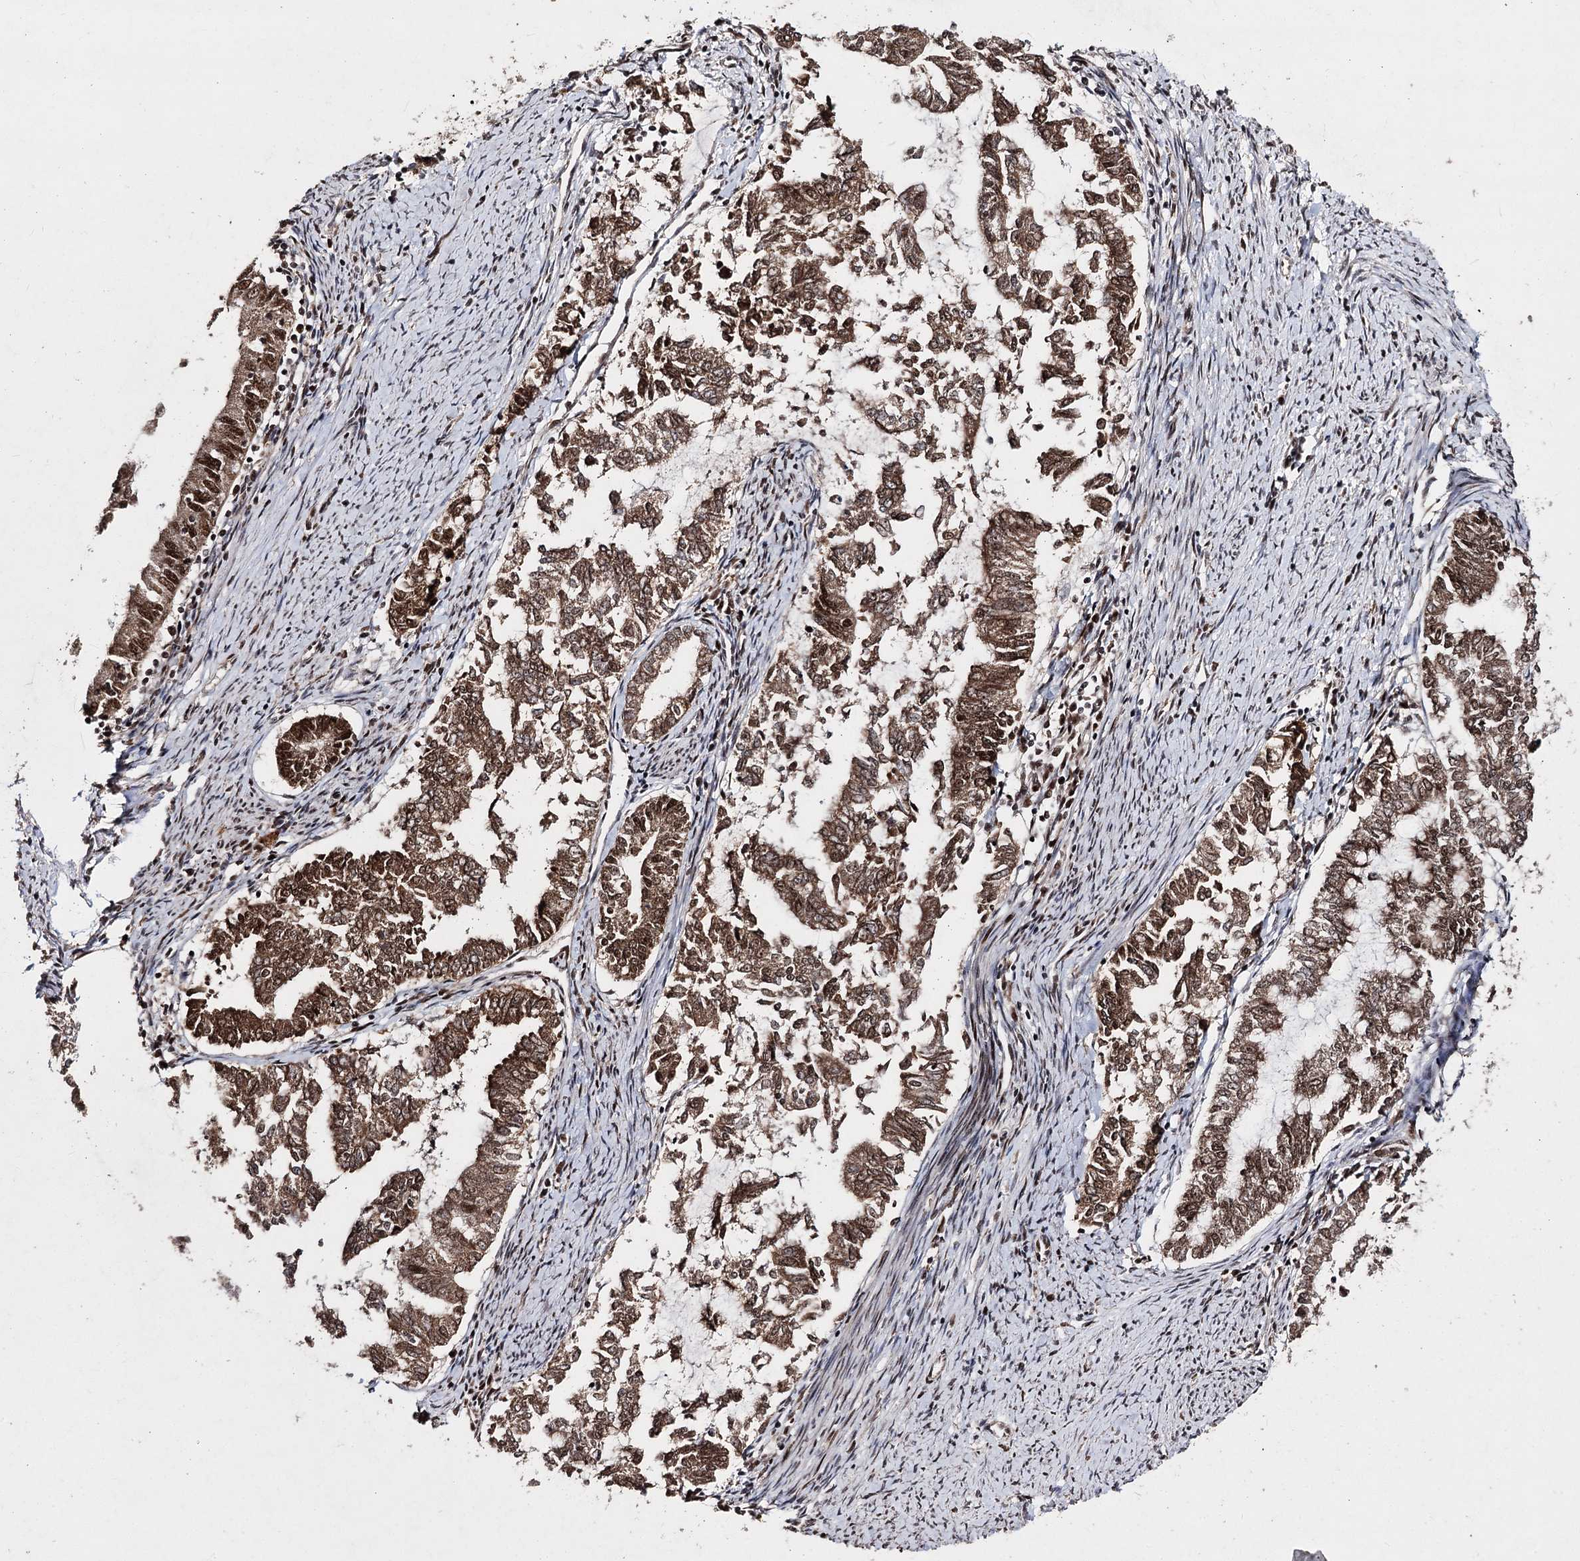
{"staining": {"intensity": "strong", "quantity": ">75%", "location": "nuclear"}, "tissue": "endometrial cancer", "cell_type": "Tumor cells", "image_type": "cancer", "snomed": [{"axis": "morphology", "description": "Adenocarcinoma, NOS"}, {"axis": "topography", "description": "Endometrium"}], "caption": "Endometrial cancer (adenocarcinoma) stained with IHC reveals strong nuclear expression in about >75% of tumor cells.", "gene": "U2SURP", "patient": {"sex": "female", "age": 79}}